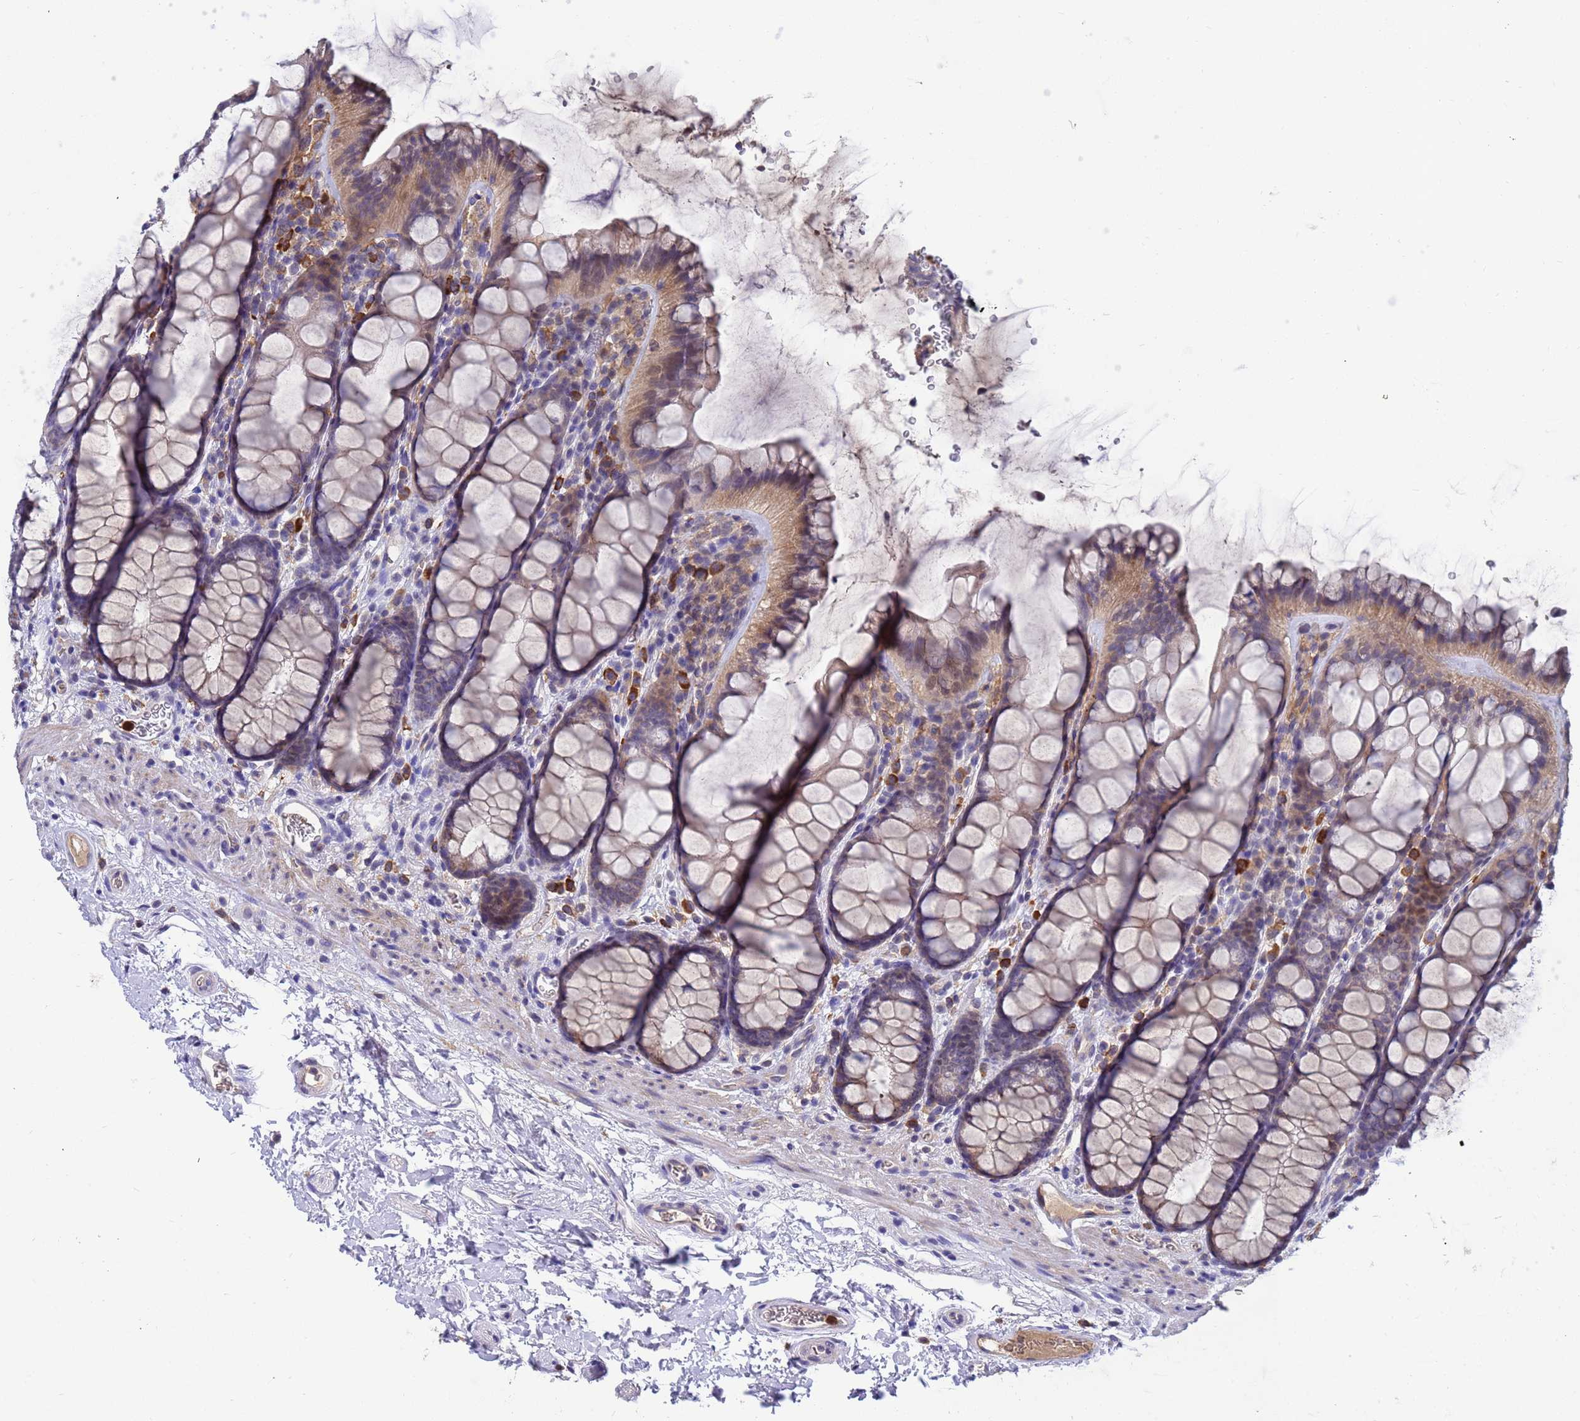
{"staining": {"intensity": "negative", "quantity": "none", "location": "none"}, "tissue": "colon", "cell_type": "Endothelial cells", "image_type": "normal", "snomed": [{"axis": "morphology", "description": "Normal tissue, NOS"}, {"axis": "topography", "description": "Colon"}], "caption": "Immunohistochemistry histopathology image of normal colon: human colon stained with DAB reveals no significant protein positivity in endothelial cells.", "gene": "AMPD3", "patient": {"sex": "female", "age": 82}}